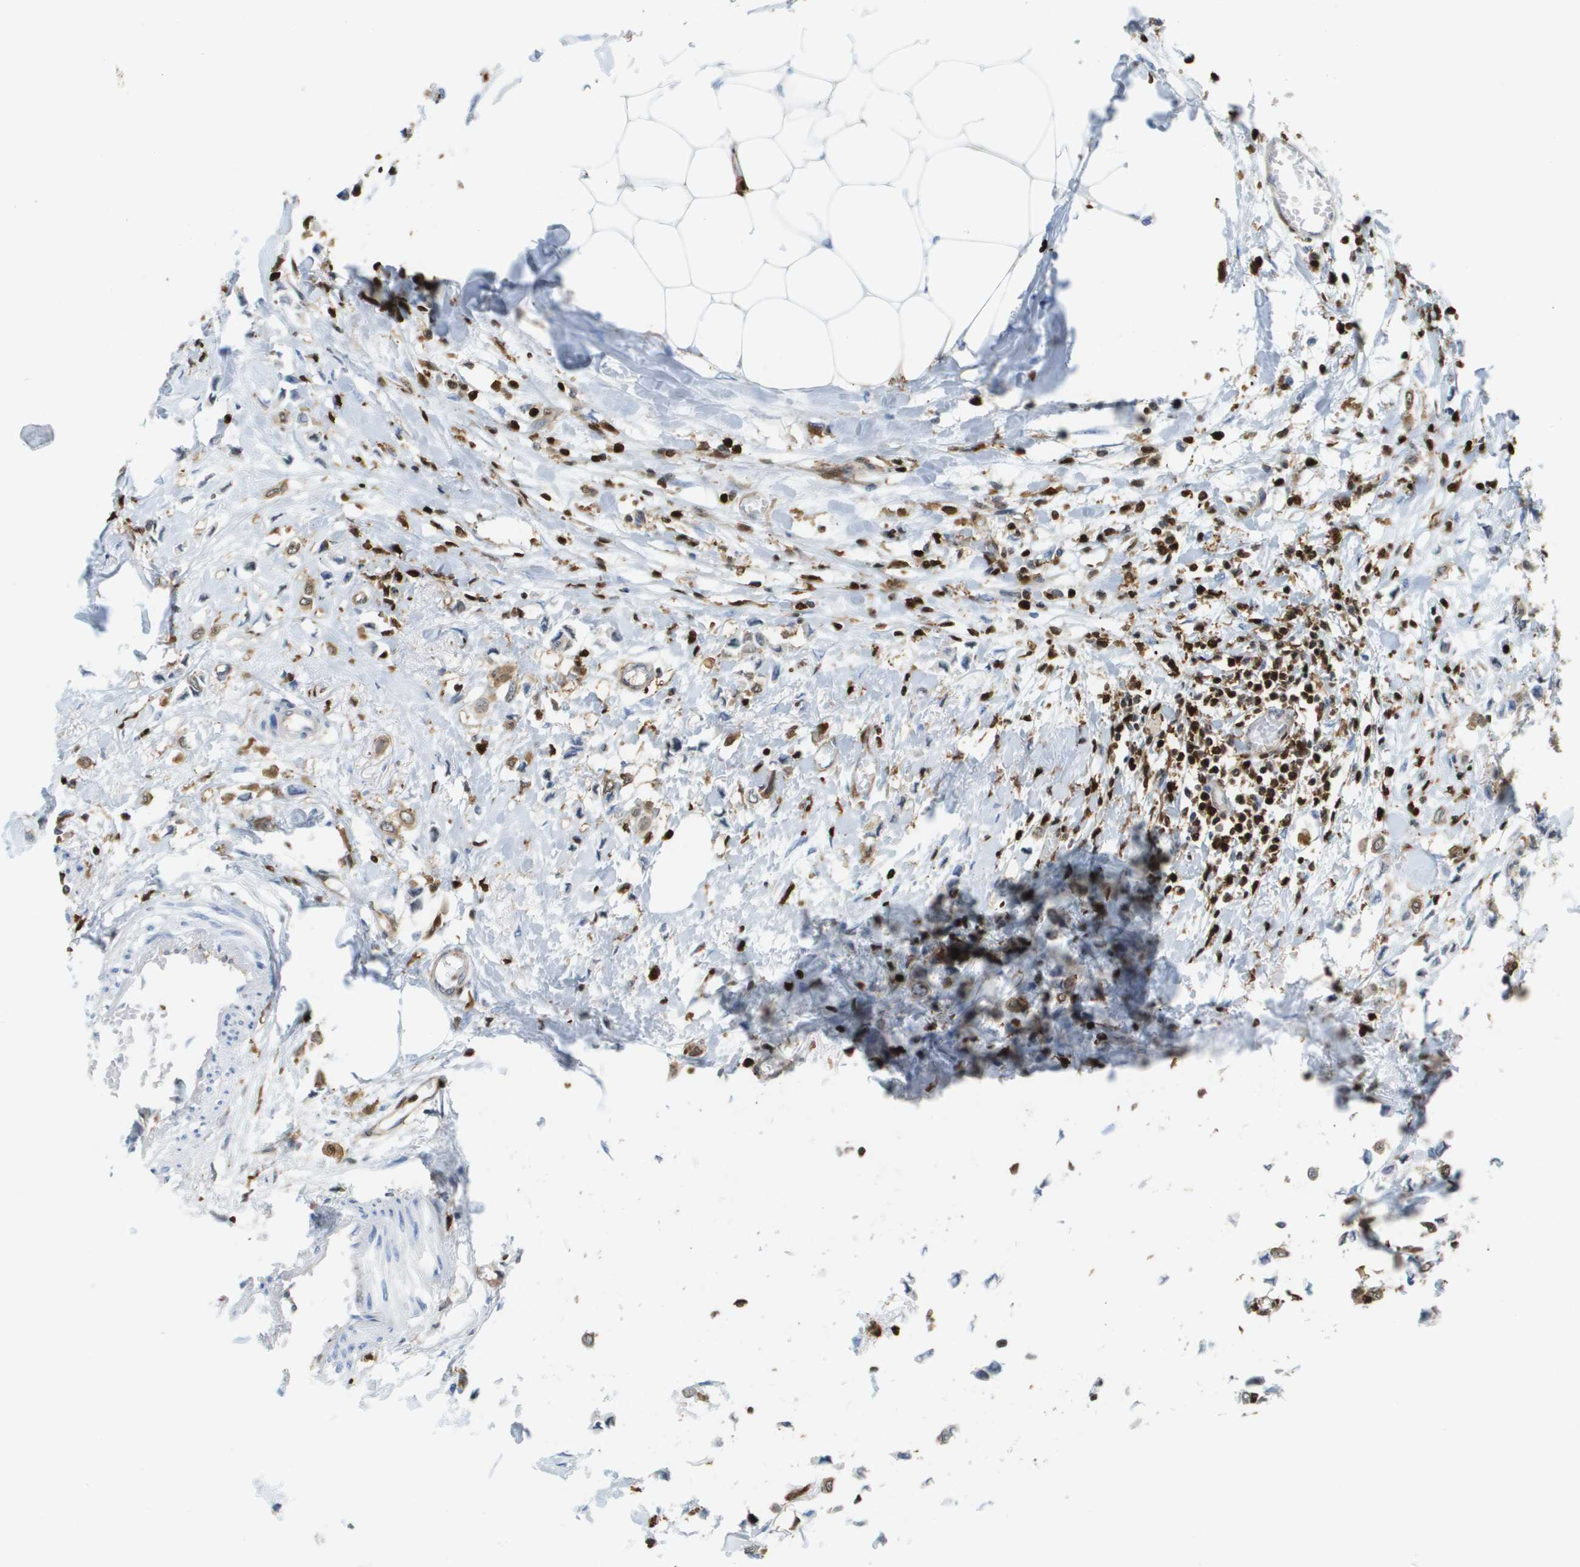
{"staining": {"intensity": "moderate", "quantity": ">75%", "location": "cytoplasmic/membranous"}, "tissue": "breast cancer", "cell_type": "Tumor cells", "image_type": "cancer", "snomed": [{"axis": "morphology", "description": "Lobular carcinoma"}, {"axis": "topography", "description": "Breast"}], "caption": "This photomicrograph exhibits immunohistochemistry (IHC) staining of breast cancer (lobular carcinoma), with medium moderate cytoplasmic/membranous expression in about >75% of tumor cells.", "gene": "DOCK5", "patient": {"sex": "female", "age": 51}}